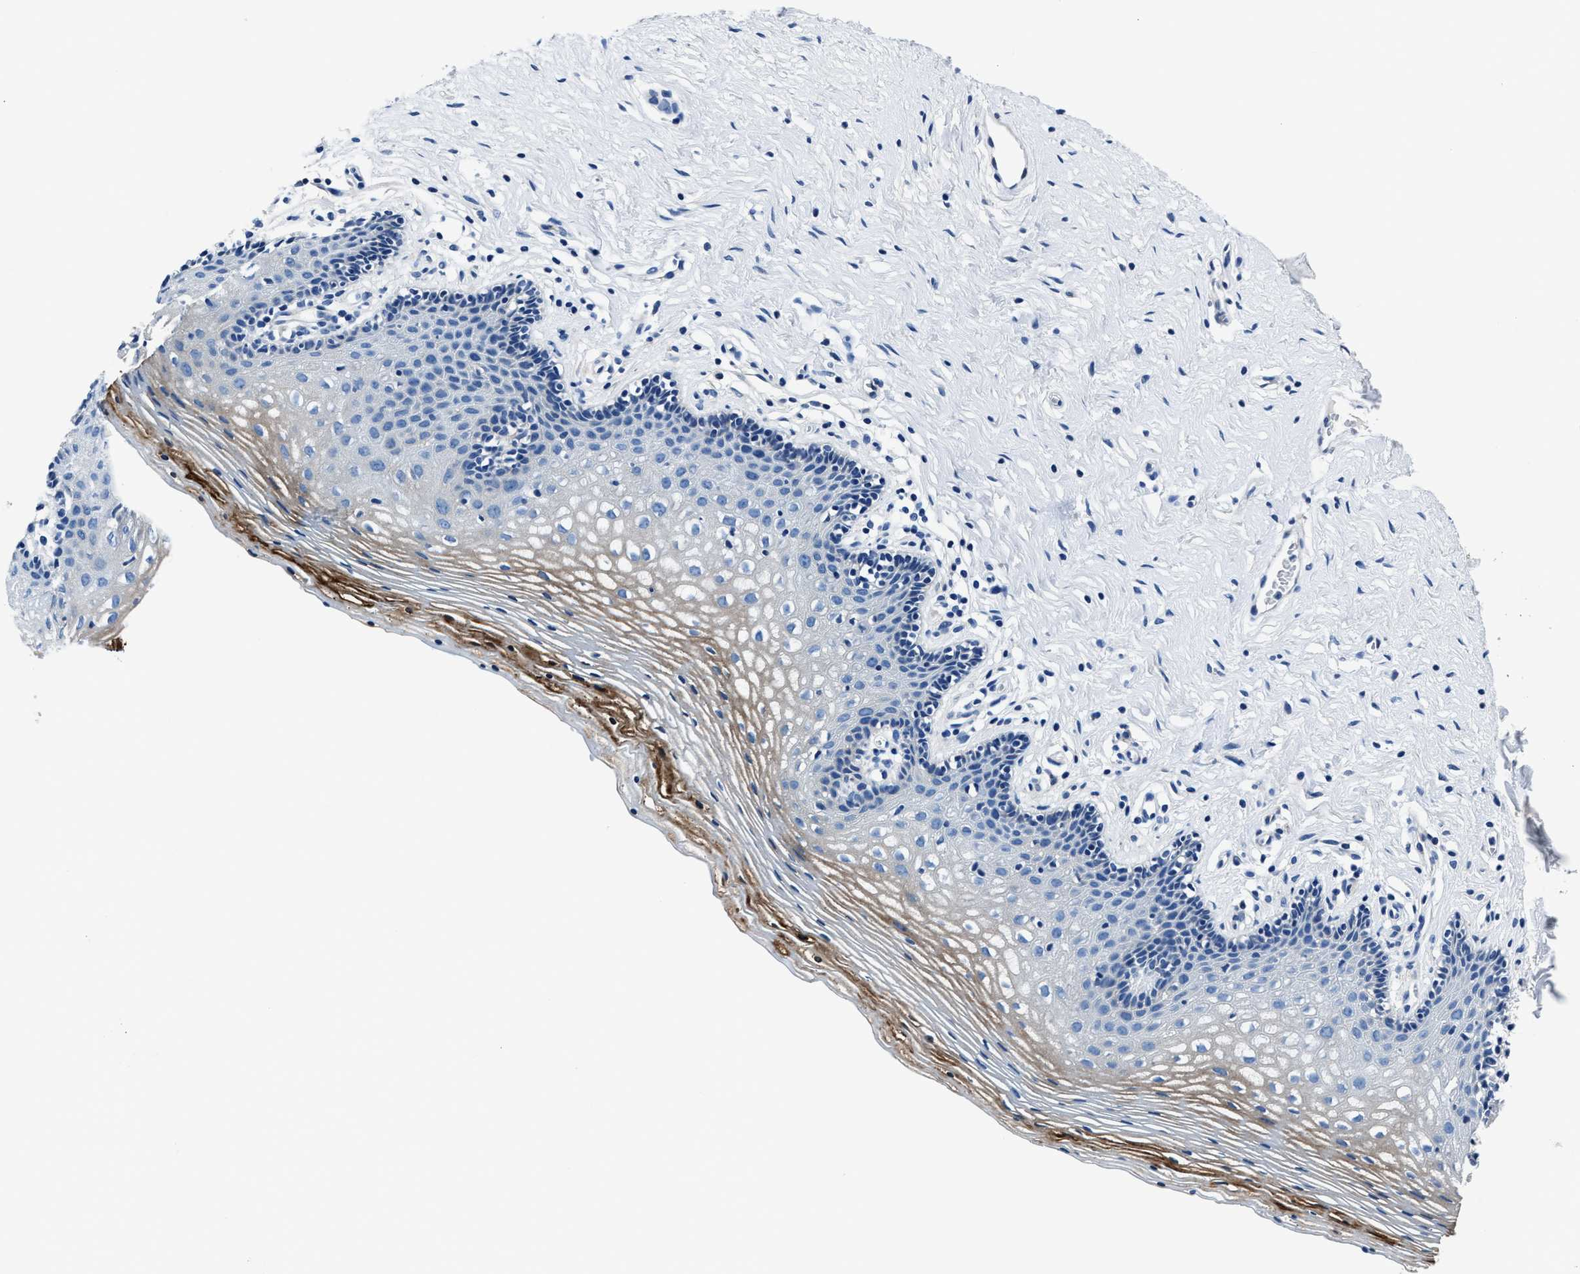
{"staining": {"intensity": "moderate", "quantity": "<25%", "location": "cytoplasmic/membranous"}, "tissue": "vagina", "cell_type": "Squamous epithelial cells", "image_type": "normal", "snomed": [{"axis": "morphology", "description": "Normal tissue, NOS"}, {"axis": "topography", "description": "Vagina"}], "caption": "A histopathology image showing moderate cytoplasmic/membranous positivity in approximately <25% of squamous epithelial cells in unremarkable vagina, as visualized by brown immunohistochemical staining.", "gene": "LMO7", "patient": {"sex": "female", "age": 32}}